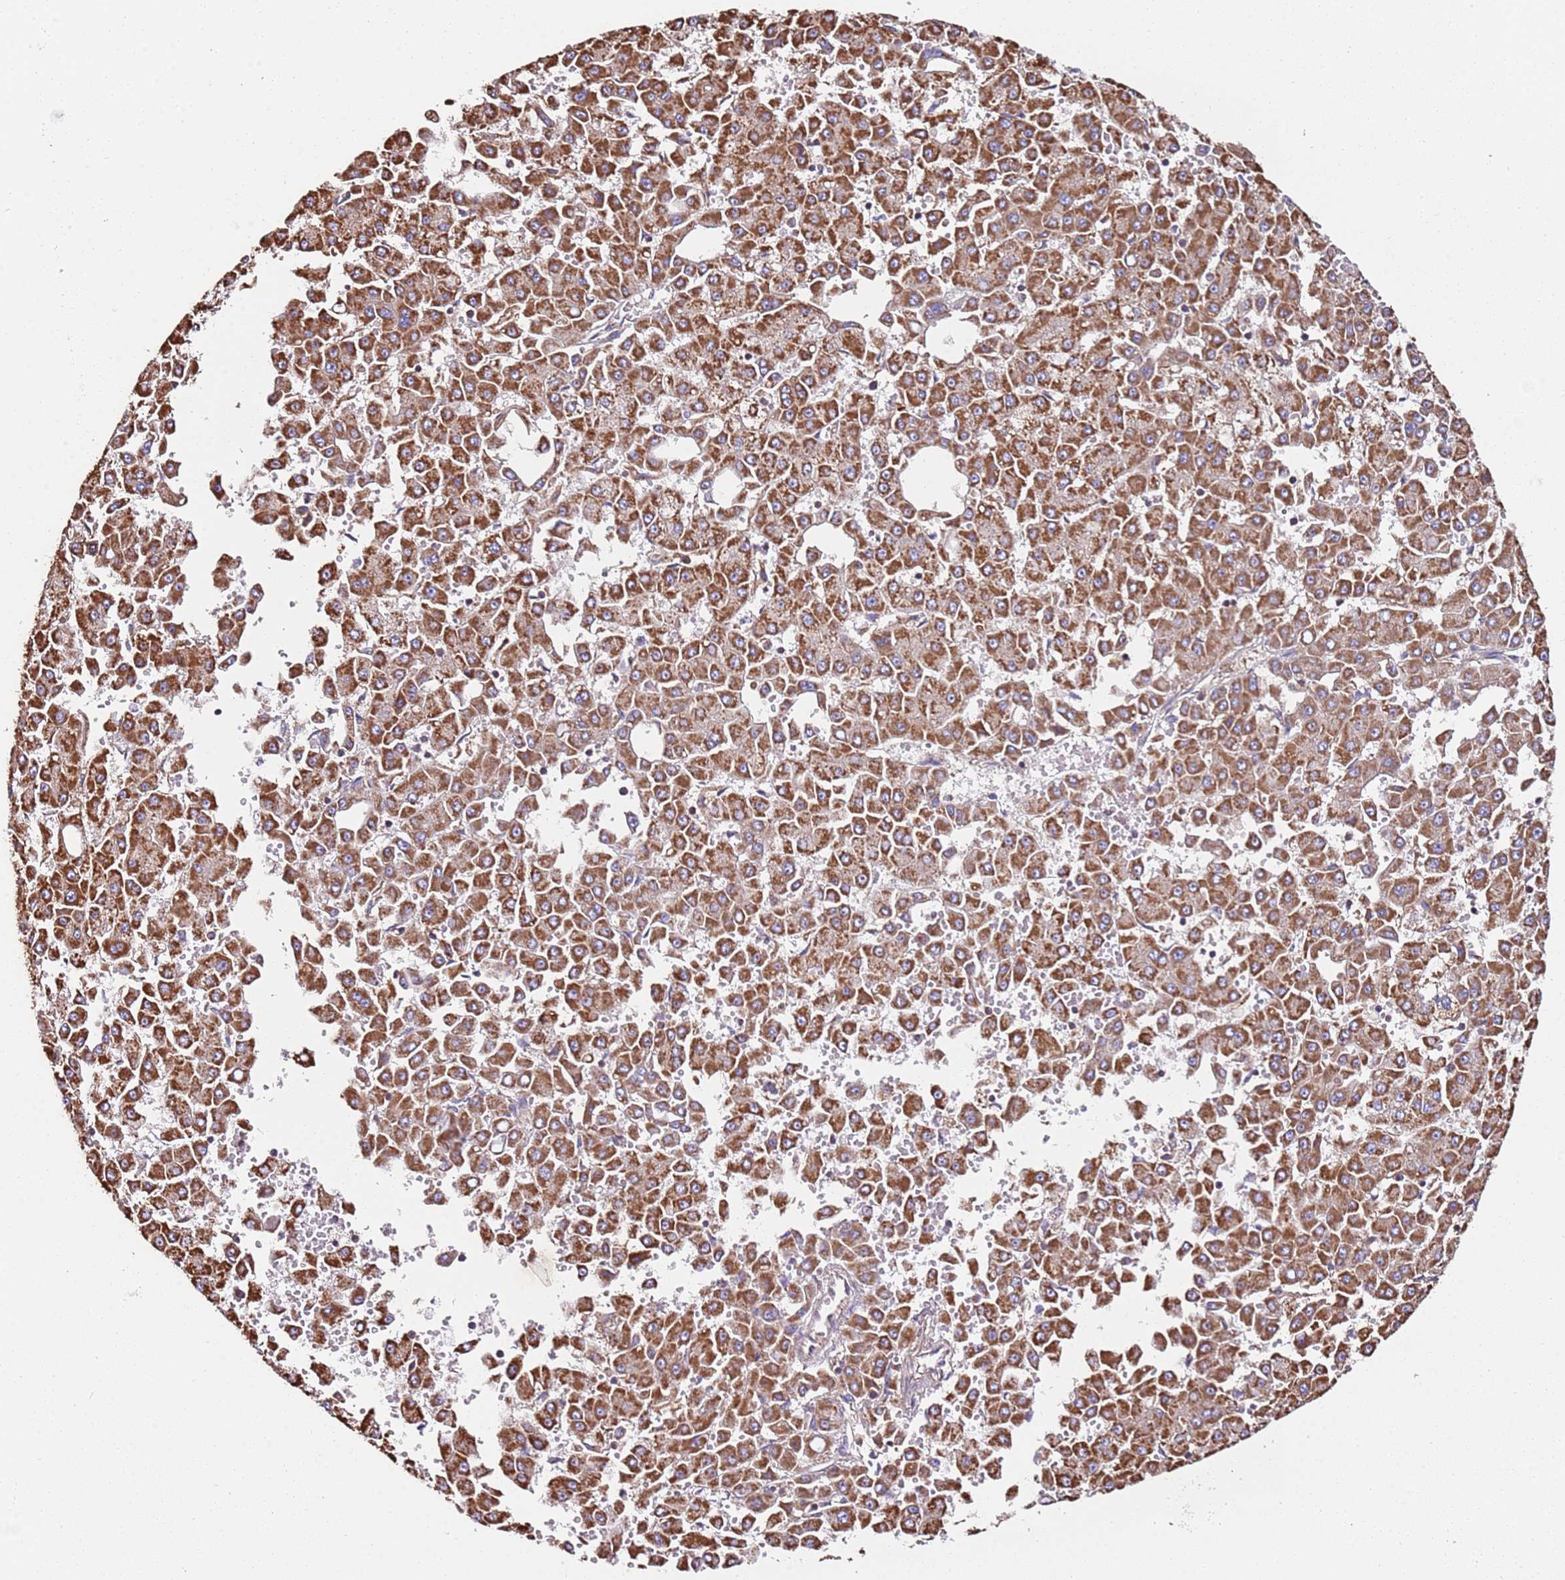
{"staining": {"intensity": "strong", "quantity": ">75%", "location": "cytoplasmic/membranous"}, "tissue": "liver cancer", "cell_type": "Tumor cells", "image_type": "cancer", "snomed": [{"axis": "morphology", "description": "Carcinoma, Hepatocellular, NOS"}, {"axis": "topography", "description": "Liver"}], "caption": "Immunohistochemistry (IHC) histopathology image of neoplastic tissue: human liver cancer stained using immunohistochemistry (IHC) demonstrates high levels of strong protein expression localized specifically in the cytoplasmic/membranous of tumor cells, appearing as a cytoplasmic/membranous brown color.", "gene": "RMND5A", "patient": {"sex": "male", "age": 47}}